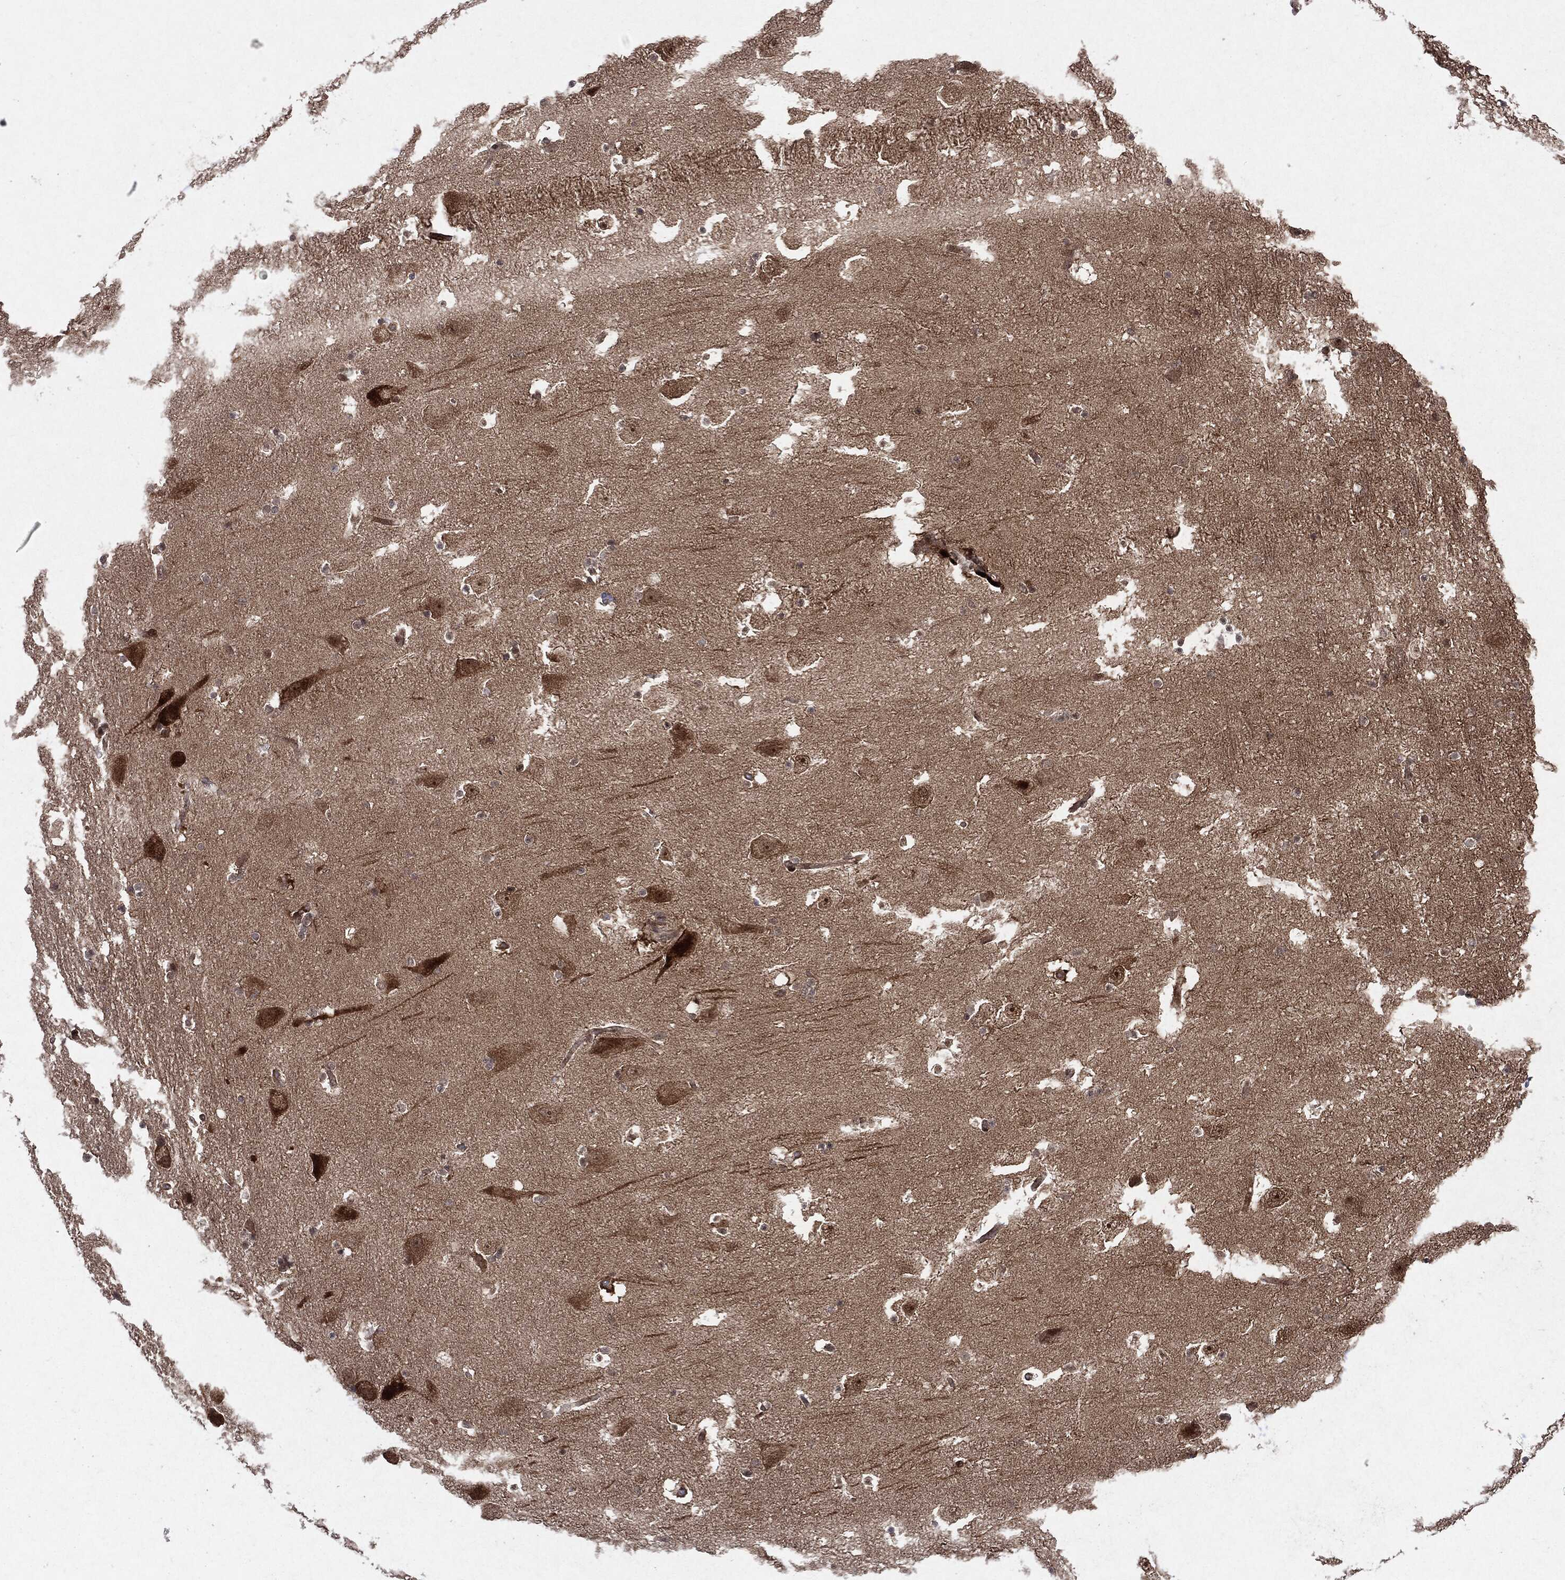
{"staining": {"intensity": "negative", "quantity": "none", "location": "none"}, "tissue": "hippocampus", "cell_type": "Glial cells", "image_type": "normal", "snomed": [{"axis": "morphology", "description": "Normal tissue, NOS"}, {"axis": "topography", "description": "Hippocampus"}], "caption": "IHC histopathology image of benign hippocampus: human hippocampus stained with DAB (3,3'-diaminobenzidine) demonstrates no significant protein expression in glial cells.", "gene": "OTUB1", "patient": {"sex": "male", "age": 51}}